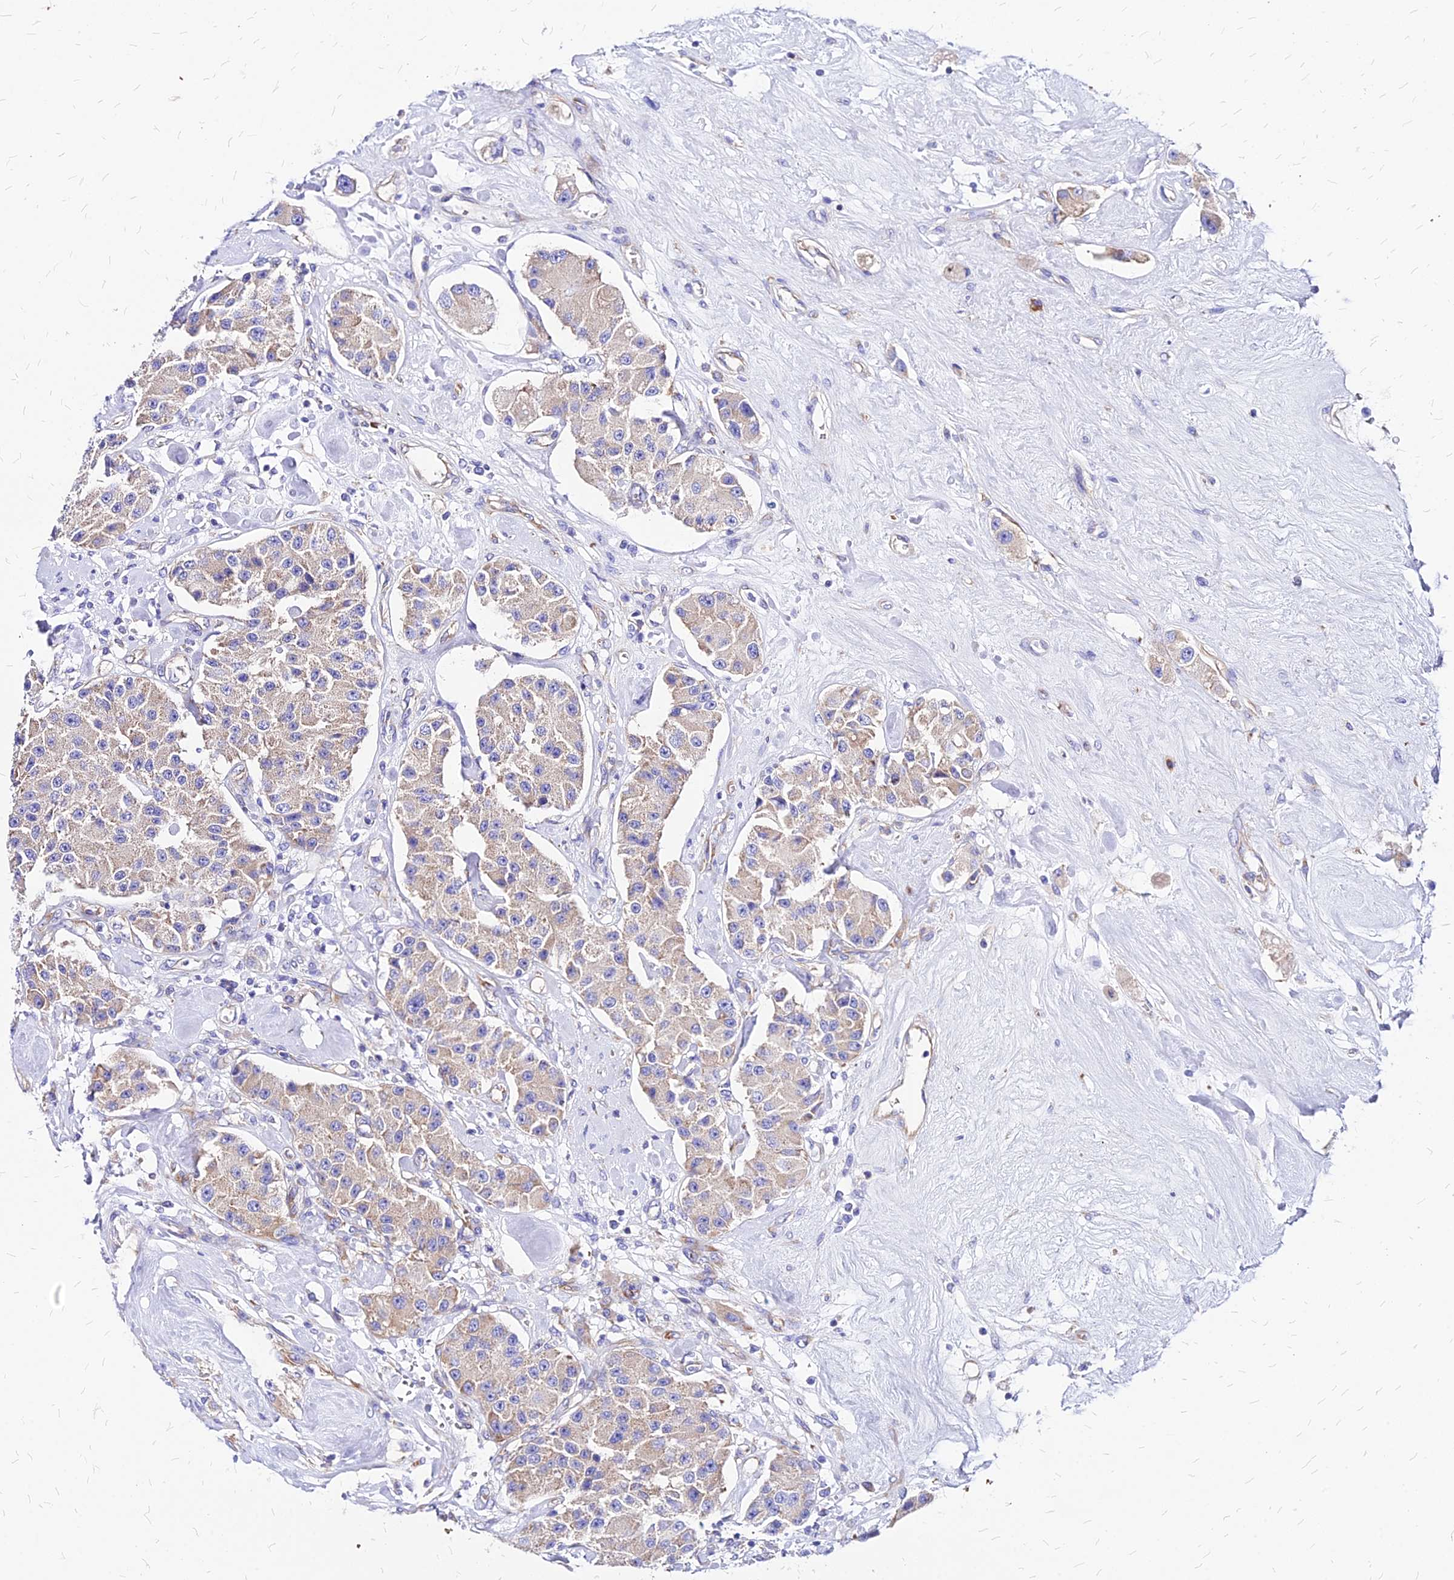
{"staining": {"intensity": "weak", "quantity": ">75%", "location": "cytoplasmic/membranous"}, "tissue": "carcinoid", "cell_type": "Tumor cells", "image_type": "cancer", "snomed": [{"axis": "morphology", "description": "Carcinoid, malignant, NOS"}, {"axis": "topography", "description": "Pancreas"}], "caption": "A brown stain highlights weak cytoplasmic/membranous staining of a protein in carcinoid (malignant) tumor cells. The staining was performed using DAB, with brown indicating positive protein expression. Nuclei are stained blue with hematoxylin.", "gene": "RPL19", "patient": {"sex": "male", "age": 41}}